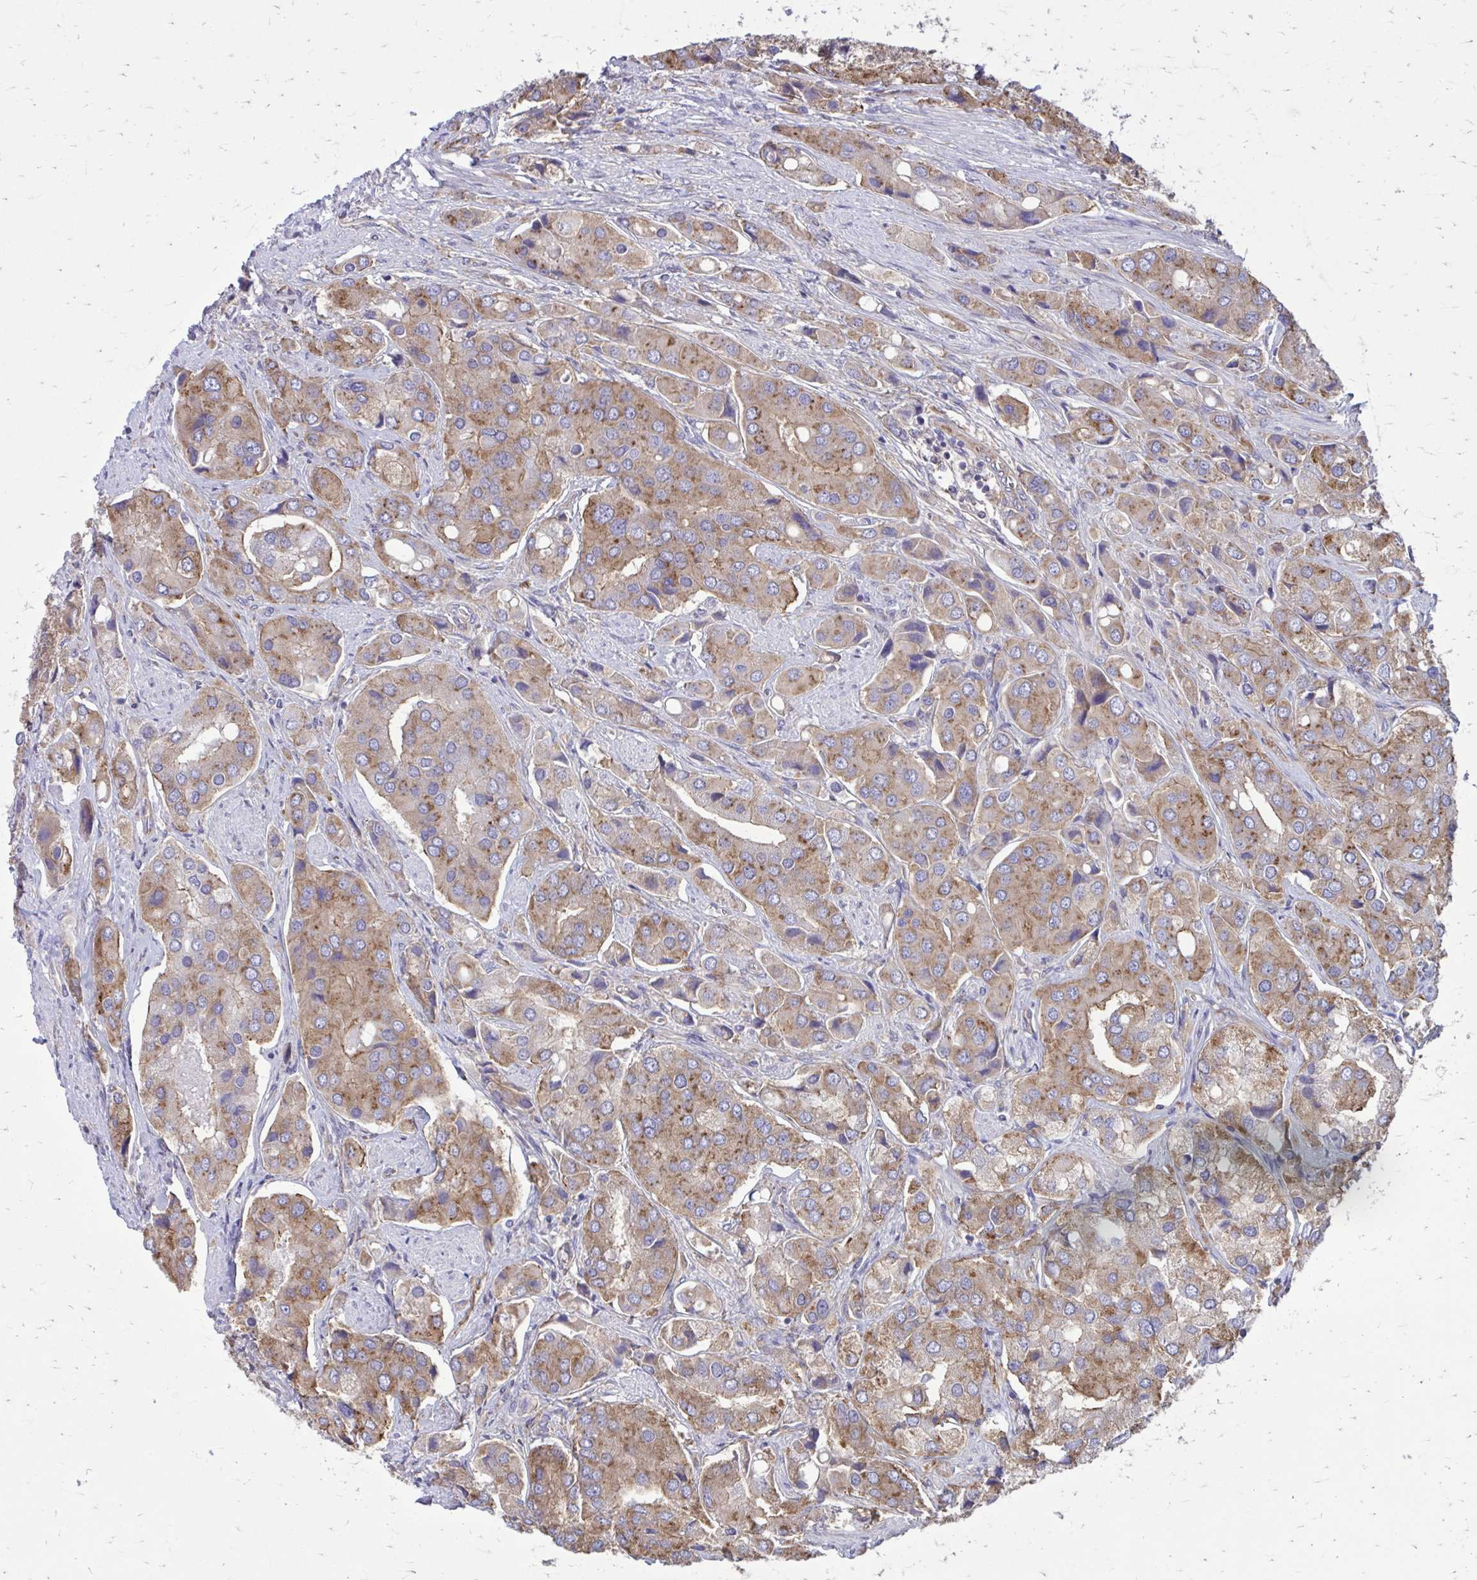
{"staining": {"intensity": "moderate", "quantity": "25%-75%", "location": "cytoplasmic/membranous"}, "tissue": "prostate cancer", "cell_type": "Tumor cells", "image_type": "cancer", "snomed": [{"axis": "morphology", "description": "Adenocarcinoma, Low grade"}, {"axis": "topography", "description": "Prostate"}], "caption": "Immunohistochemistry (IHC) image of prostate adenocarcinoma (low-grade) stained for a protein (brown), which exhibits medium levels of moderate cytoplasmic/membranous staining in about 25%-75% of tumor cells.", "gene": "CLTA", "patient": {"sex": "male", "age": 69}}